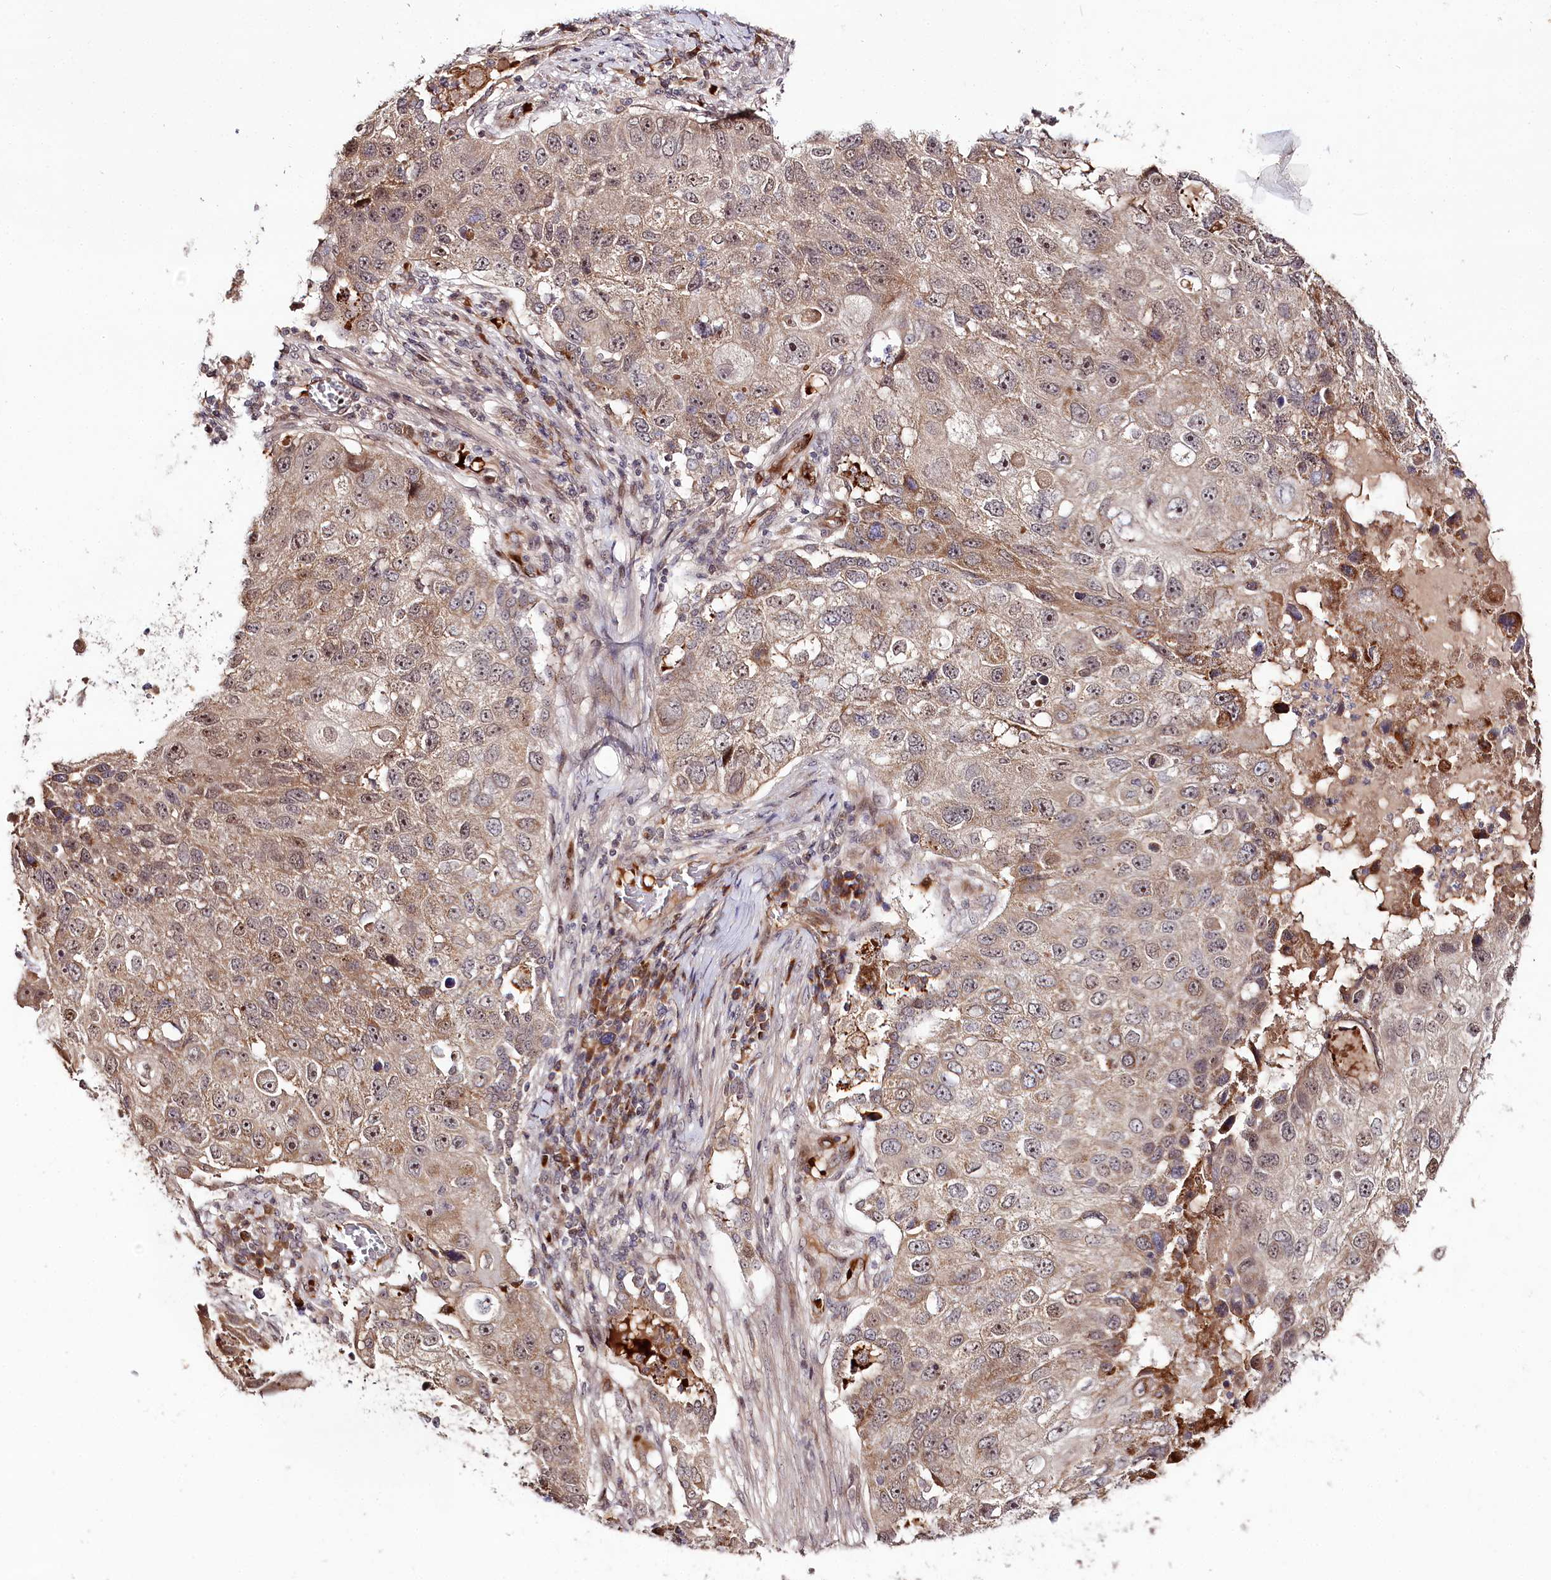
{"staining": {"intensity": "weak", "quantity": ">75%", "location": "cytoplasmic/membranous,nuclear"}, "tissue": "lung cancer", "cell_type": "Tumor cells", "image_type": "cancer", "snomed": [{"axis": "morphology", "description": "Squamous cell carcinoma, NOS"}, {"axis": "topography", "description": "Lung"}], "caption": "Brown immunohistochemical staining in human squamous cell carcinoma (lung) exhibits weak cytoplasmic/membranous and nuclear positivity in about >75% of tumor cells.", "gene": "DMP1", "patient": {"sex": "male", "age": 61}}